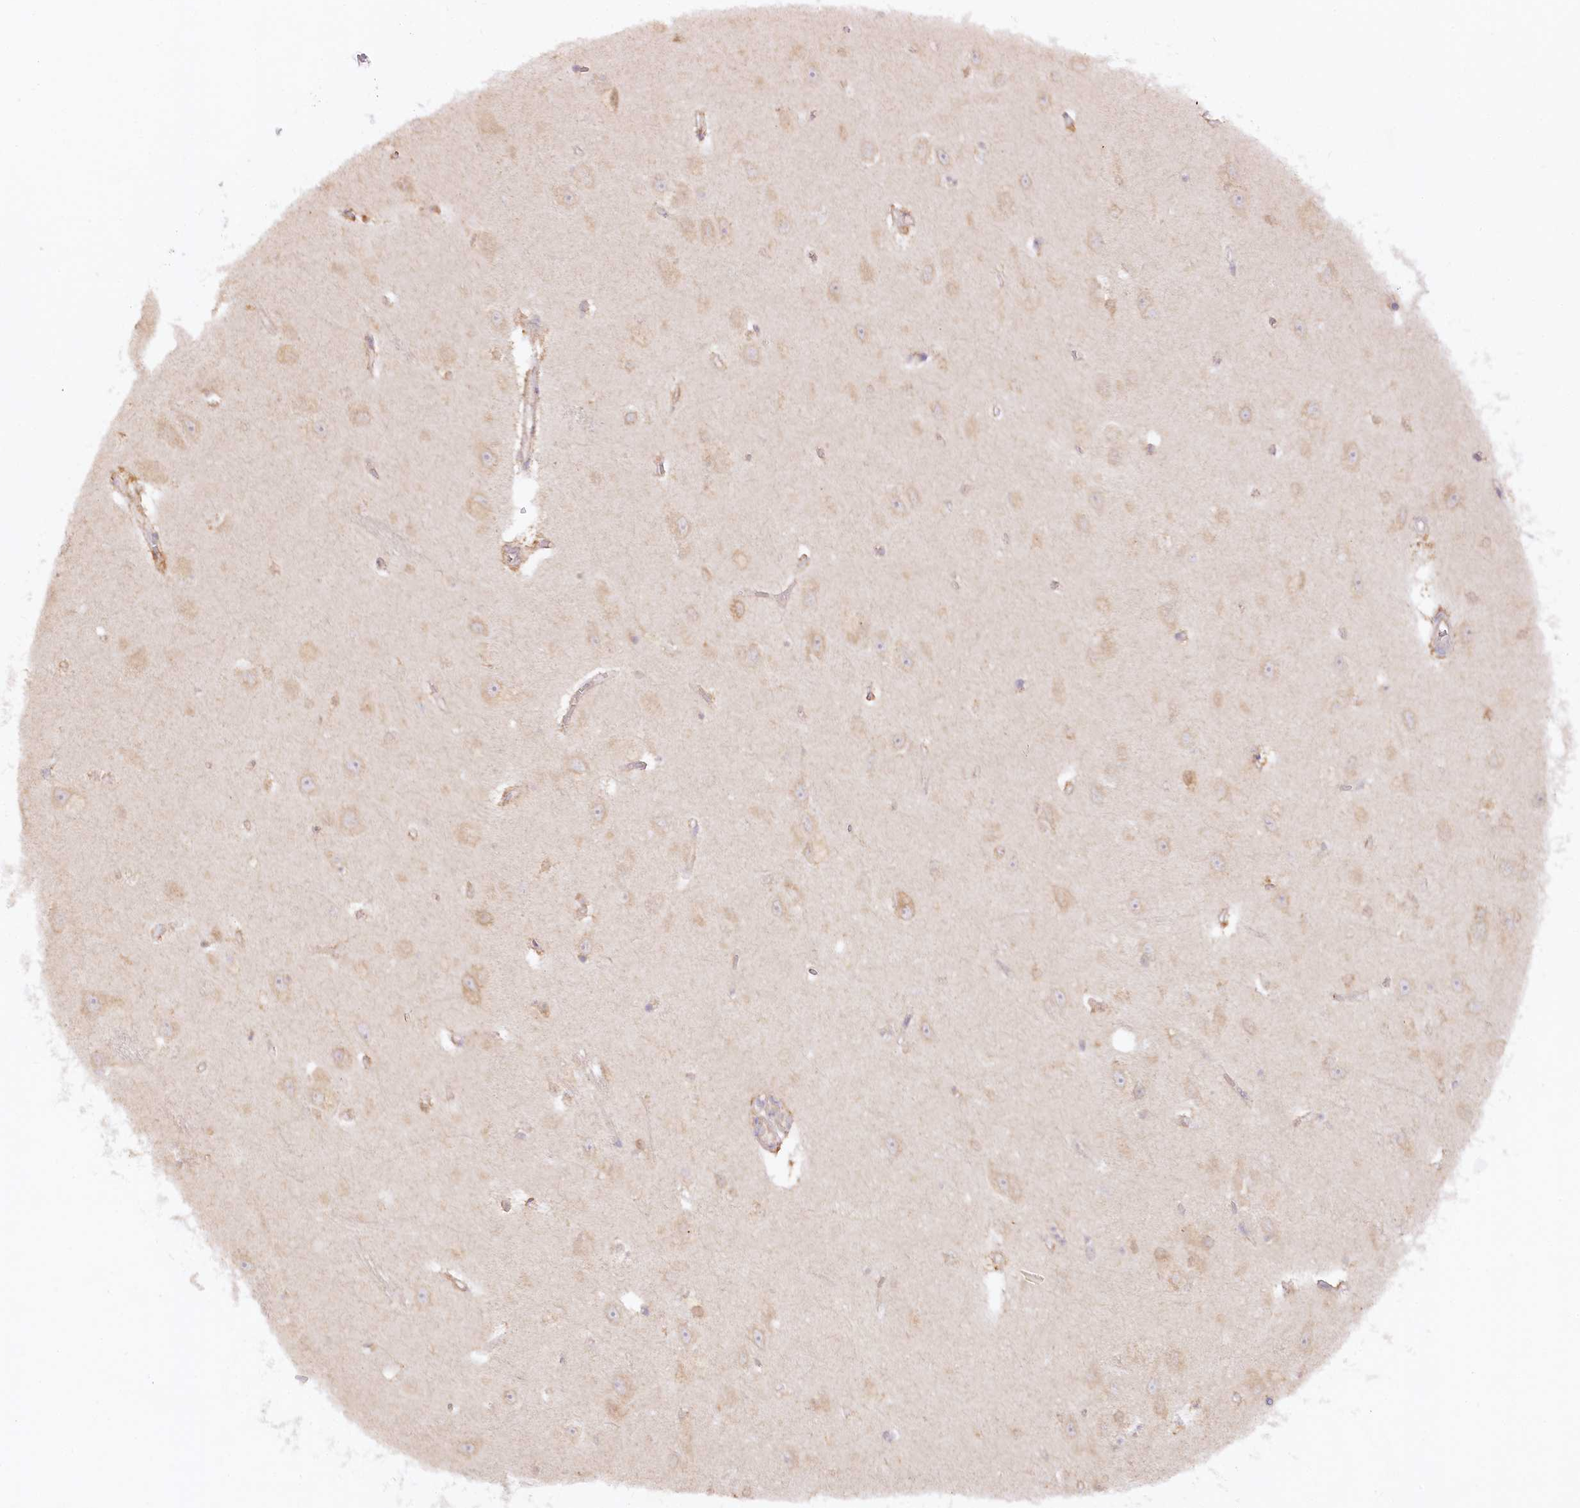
{"staining": {"intensity": "weak", "quantity": "<25%", "location": "cytoplasmic/membranous"}, "tissue": "hippocampus", "cell_type": "Glial cells", "image_type": "normal", "snomed": [{"axis": "morphology", "description": "Normal tissue, NOS"}, {"axis": "topography", "description": "Hippocampus"}], "caption": "This is an immunohistochemistry (IHC) histopathology image of normal human hippocampus. There is no expression in glial cells.", "gene": "PAIP2", "patient": {"sex": "female", "age": 64}}